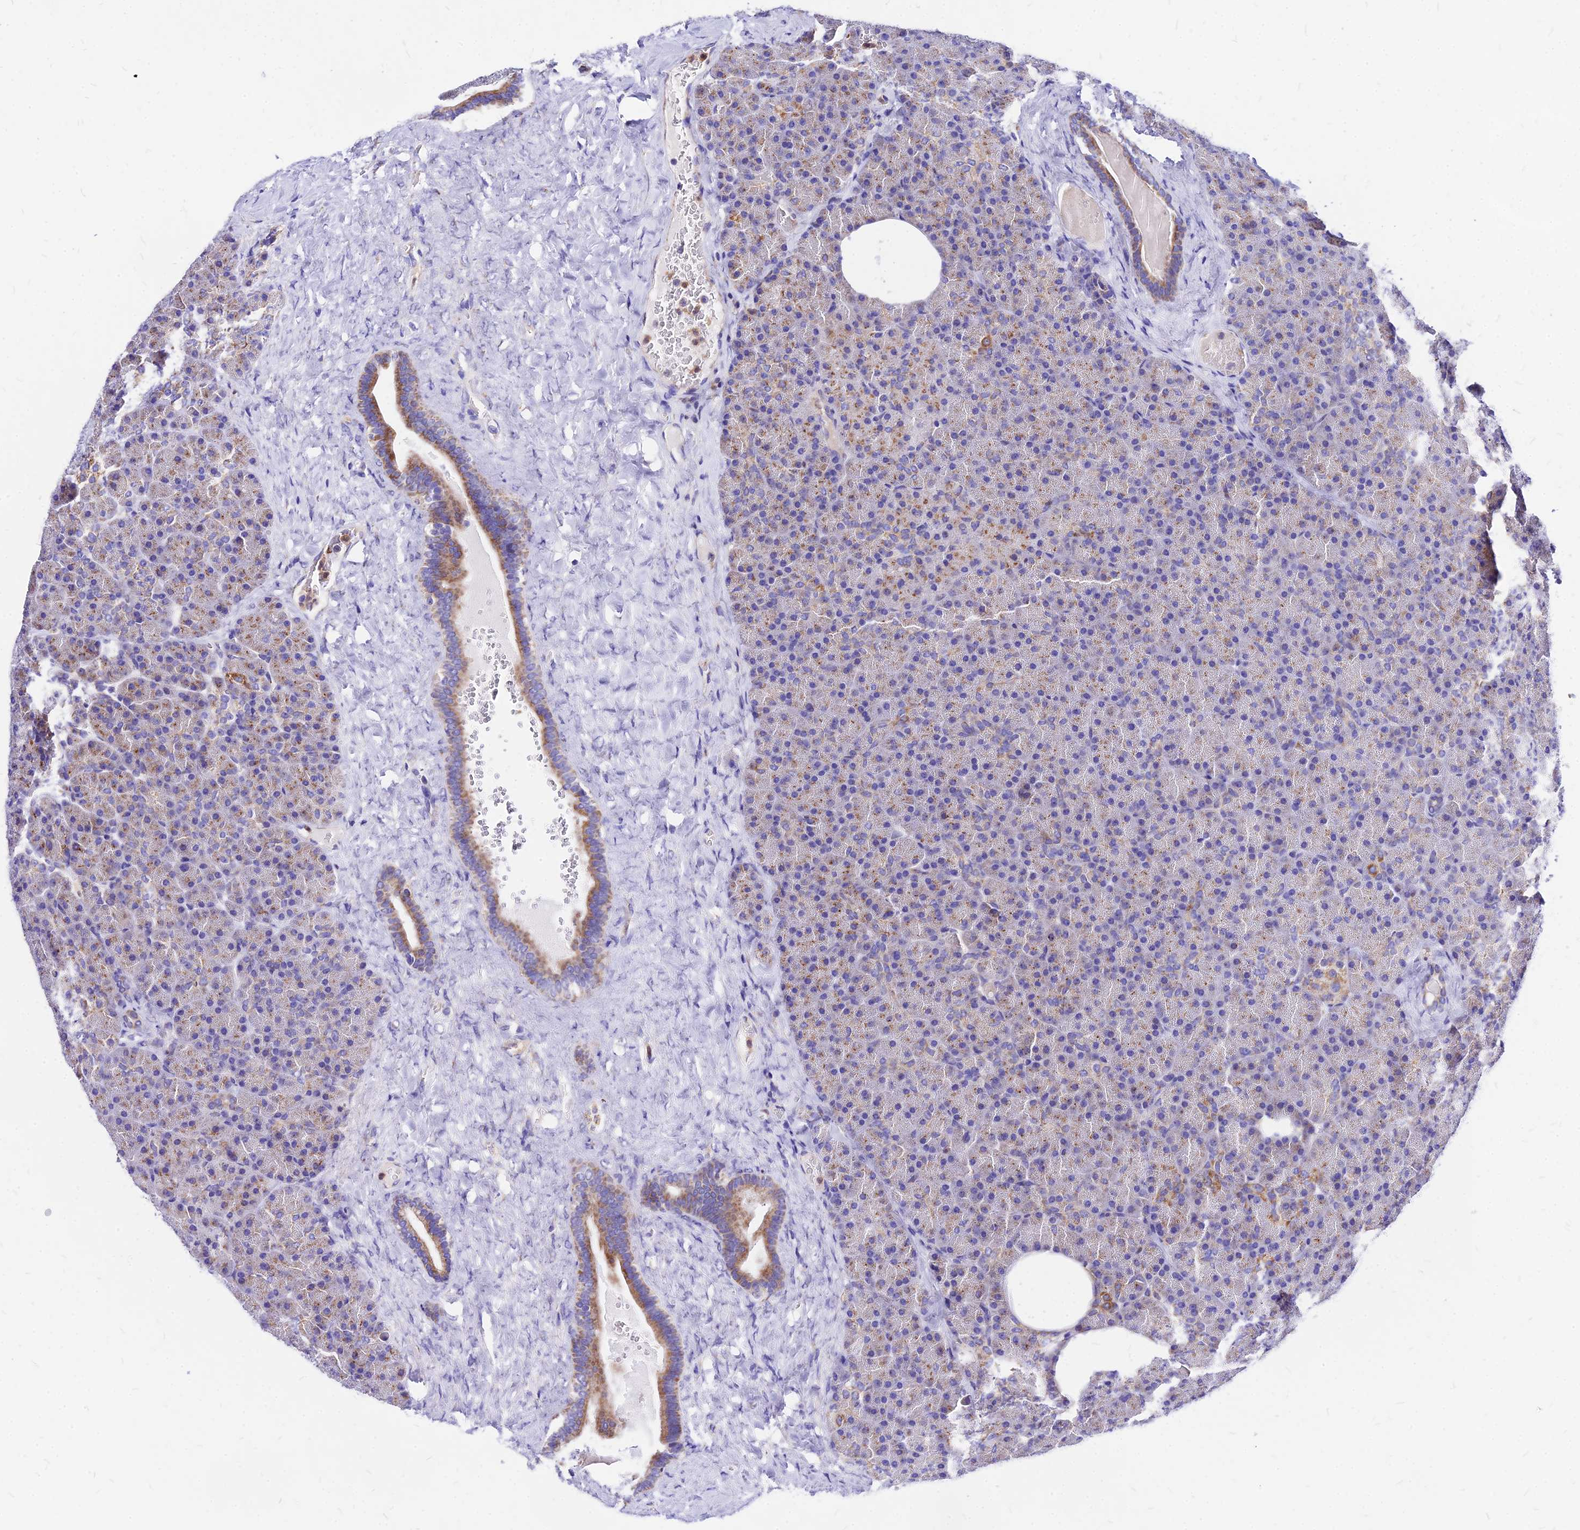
{"staining": {"intensity": "moderate", "quantity": "25%-75%", "location": "cytoplasmic/membranous"}, "tissue": "pancreas", "cell_type": "Exocrine glandular cells", "image_type": "normal", "snomed": [{"axis": "morphology", "description": "Normal tissue, NOS"}, {"axis": "morphology", "description": "Carcinoid, malignant, NOS"}, {"axis": "topography", "description": "Pancreas"}], "caption": "An IHC photomicrograph of normal tissue is shown. Protein staining in brown highlights moderate cytoplasmic/membranous positivity in pancreas within exocrine glandular cells. (IHC, brightfield microscopy, high magnification).", "gene": "MRPL3", "patient": {"sex": "female", "age": 35}}